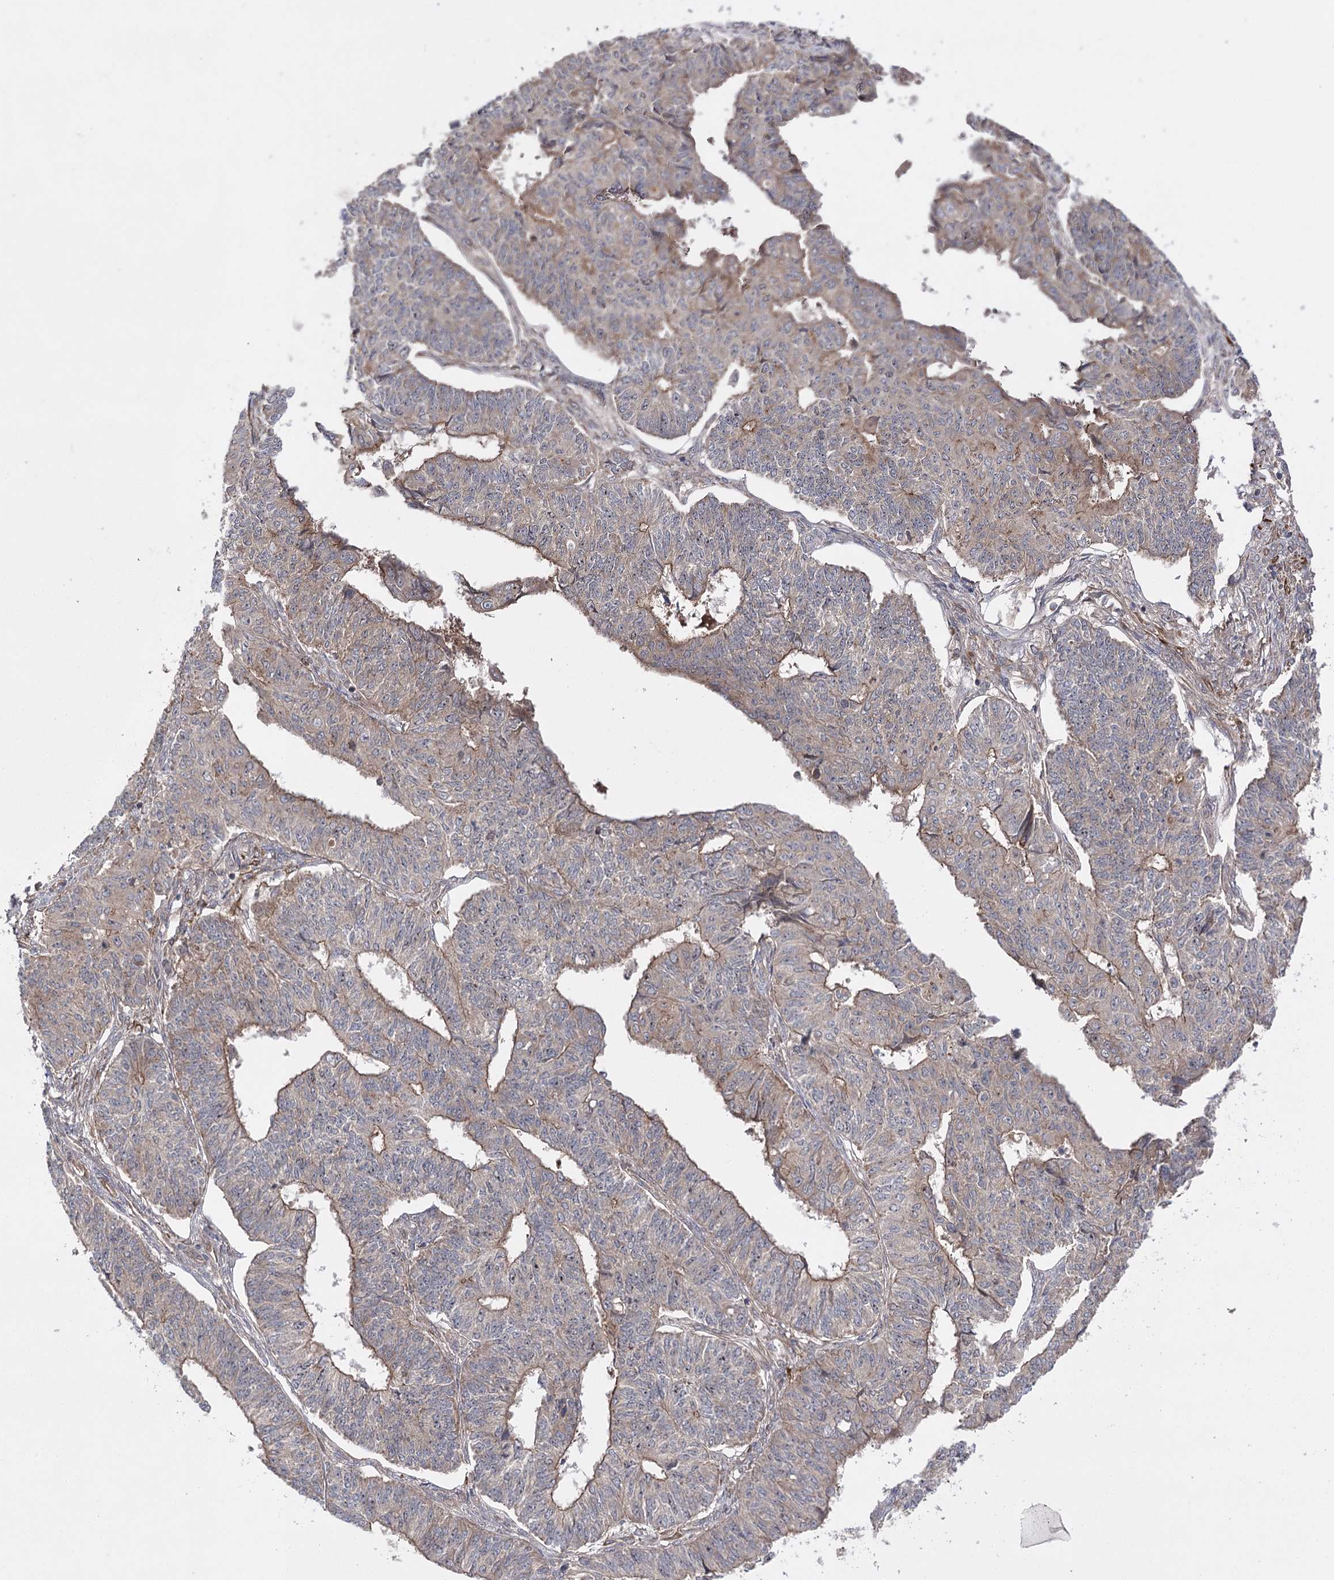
{"staining": {"intensity": "moderate", "quantity": "<25%", "location": "cytoplasmic/membranous"}, "tissue": "endometrial cancer", "cell_type": "Tumor cells", "image_type": "cancer", "snomed": [{"axis": "morphology", "description": "Adenocarcinoma, NOS"}, {"axis": "topography", "description": "Endometrium"}], "caption": "Moderate cytoplasmic/membranous protein positivity is appreciated in approximately <25% of tumor cells in endometrial adenocarcinoma. The protein of interest is shown in brown color, while the nuclei are stained blue.", "gene": "BCR", "patient": {"sex": "female", "age": 32}}